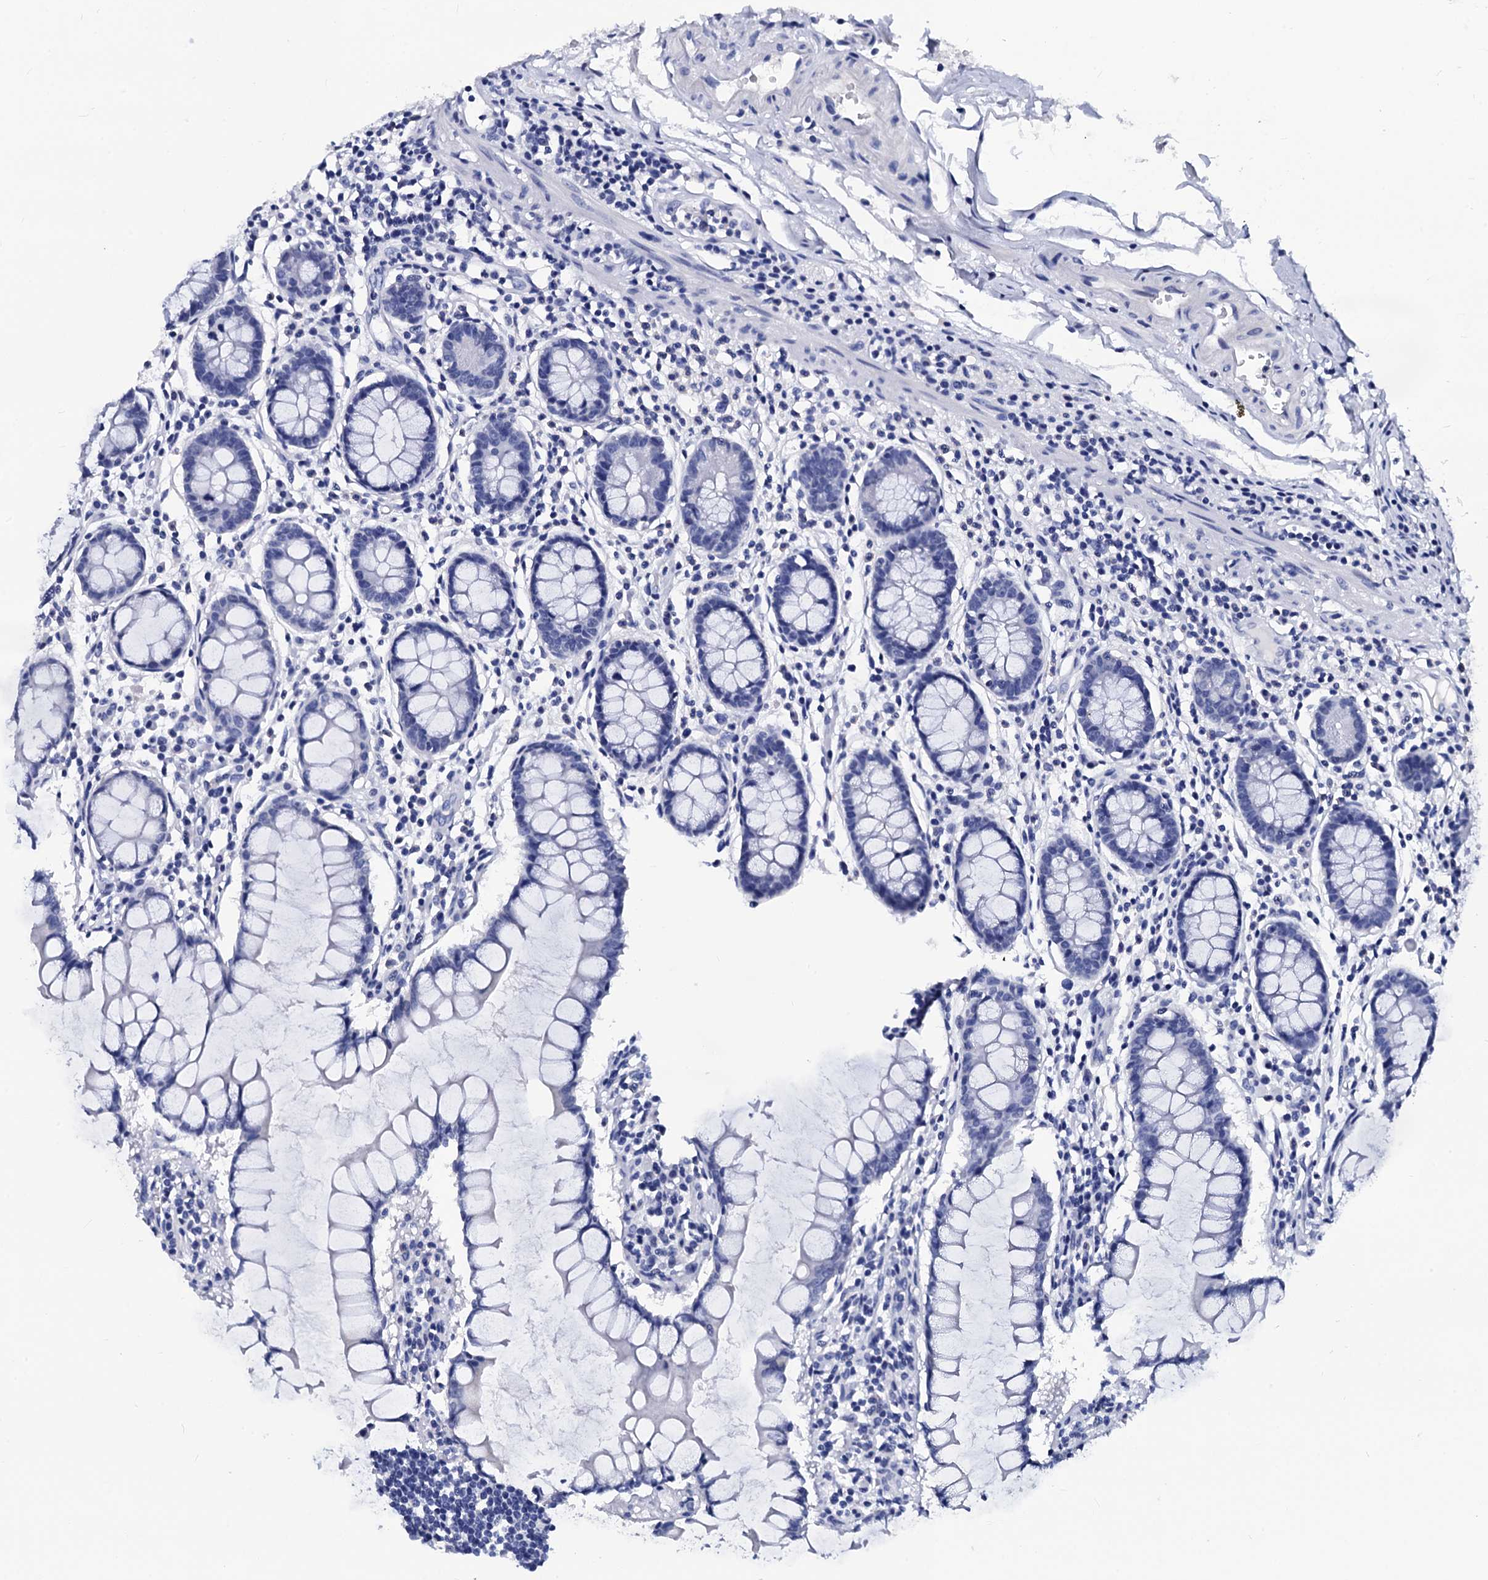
{"staining": {"intensity": "negative", "quantity": "none", "location": "none"}, "tissue": "colon", "cell_type": "Endothelial cells", "image_type": "normal", "snomed": [{"axis": "morphology", "description": "Normal tissue, NOS"}, {"axis": "morphology", "description": "Adenocarcinoma, NOS"}, {"axis": "topography", "description": "Colon"}], "caption": "Colon stained for a protein using immunohistochemistry (IHC) reveals no staining endothelial cells.", "gene": "LRRC30", "patient": {"sex": "female", "age": 55}}